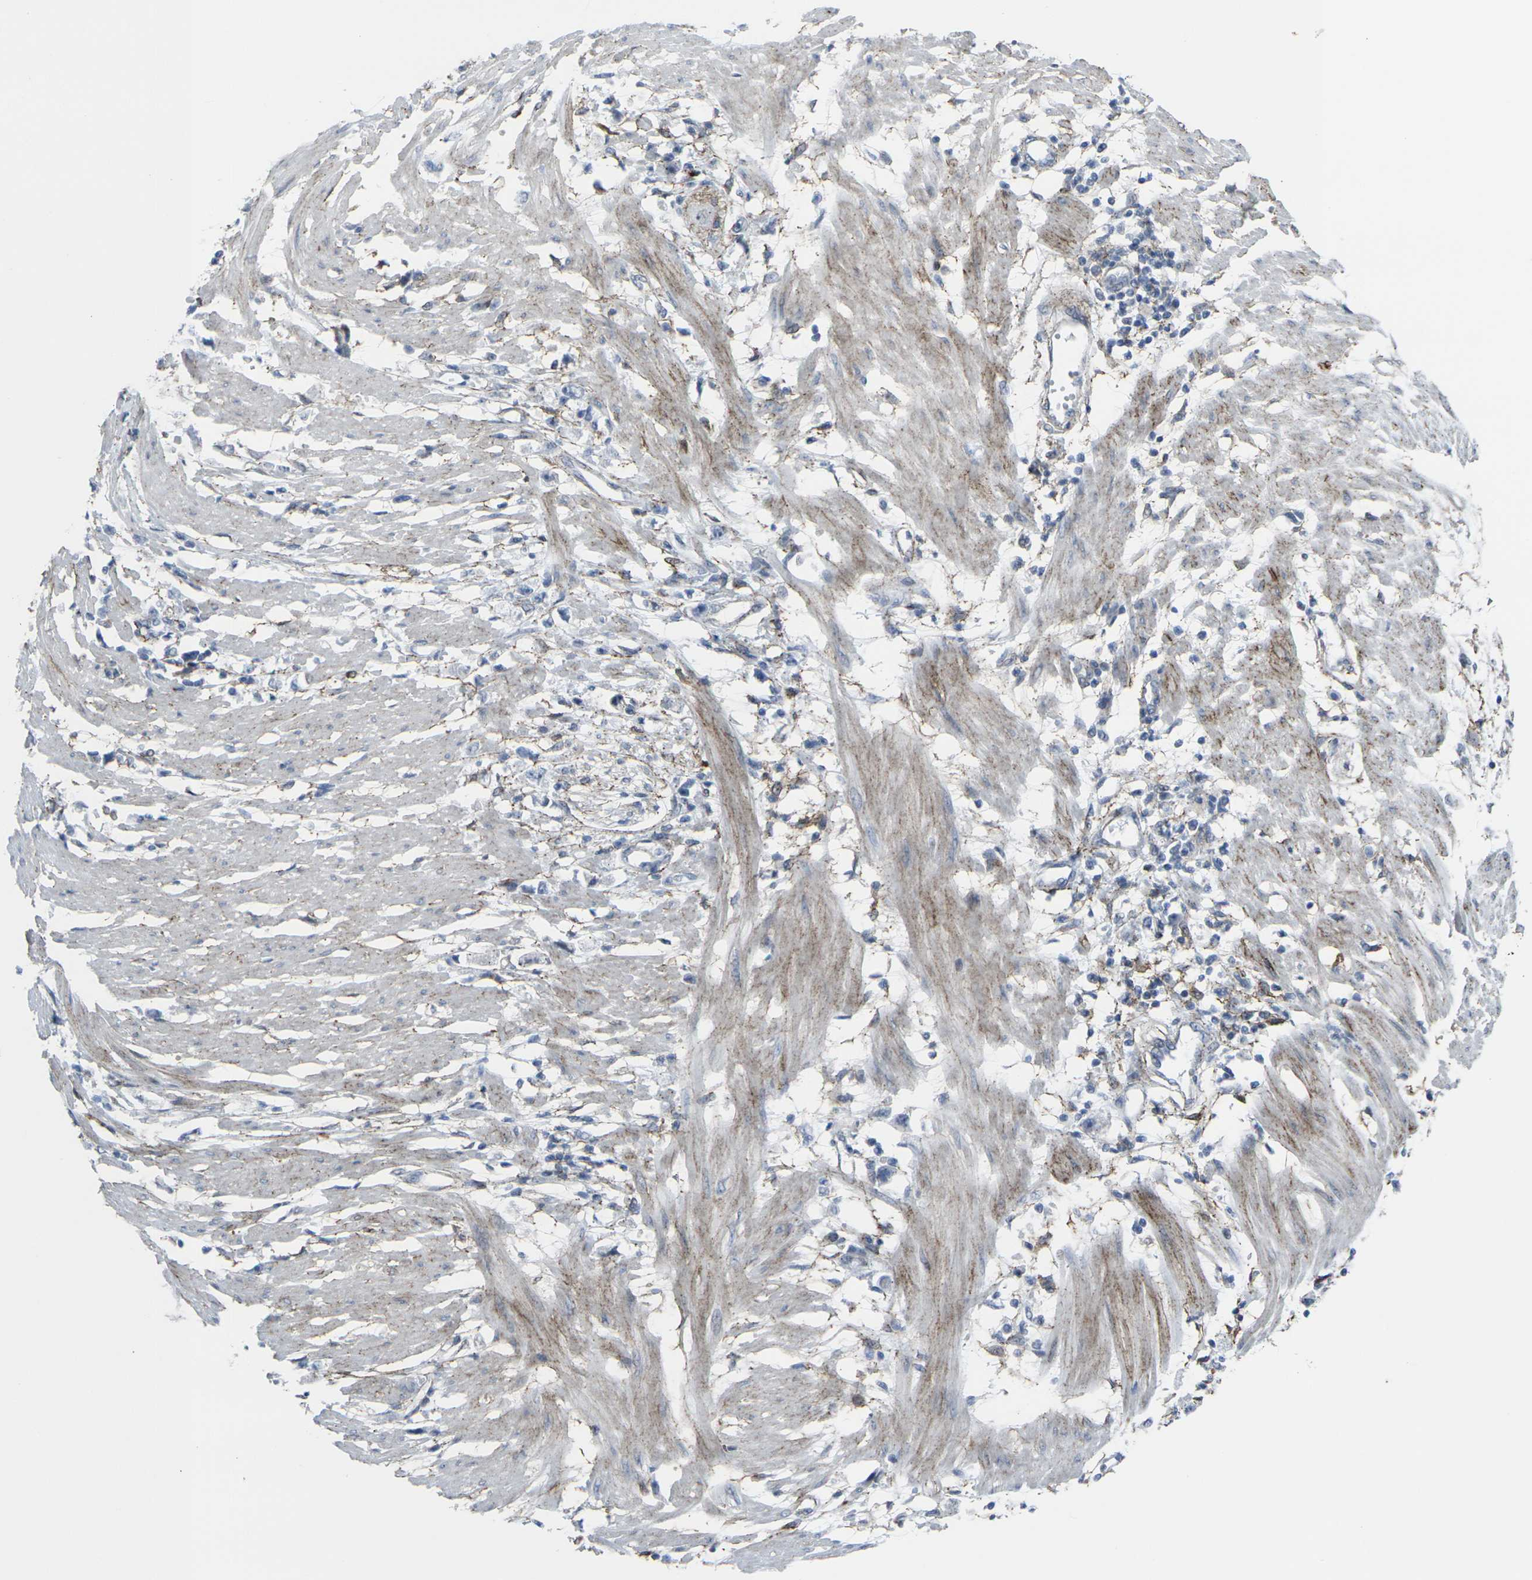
{"staining": {"intensity": "negative", "quantity": "none", "location": "none"}, "tissue": "stomach cancer", "cell_type": "Tumor cells", "image_type": "cancer", "snomed": [{"axis": "morphology", "description": "Adenocarcinoma, NOS"}, {"axis": "topography", "description": "Stomach"}], "caption": "Tumor cells show no significant expression in adenocarcinoma (stomach).", "gene": "CDH11", "patient": {"sex": "female", "age": 59}}